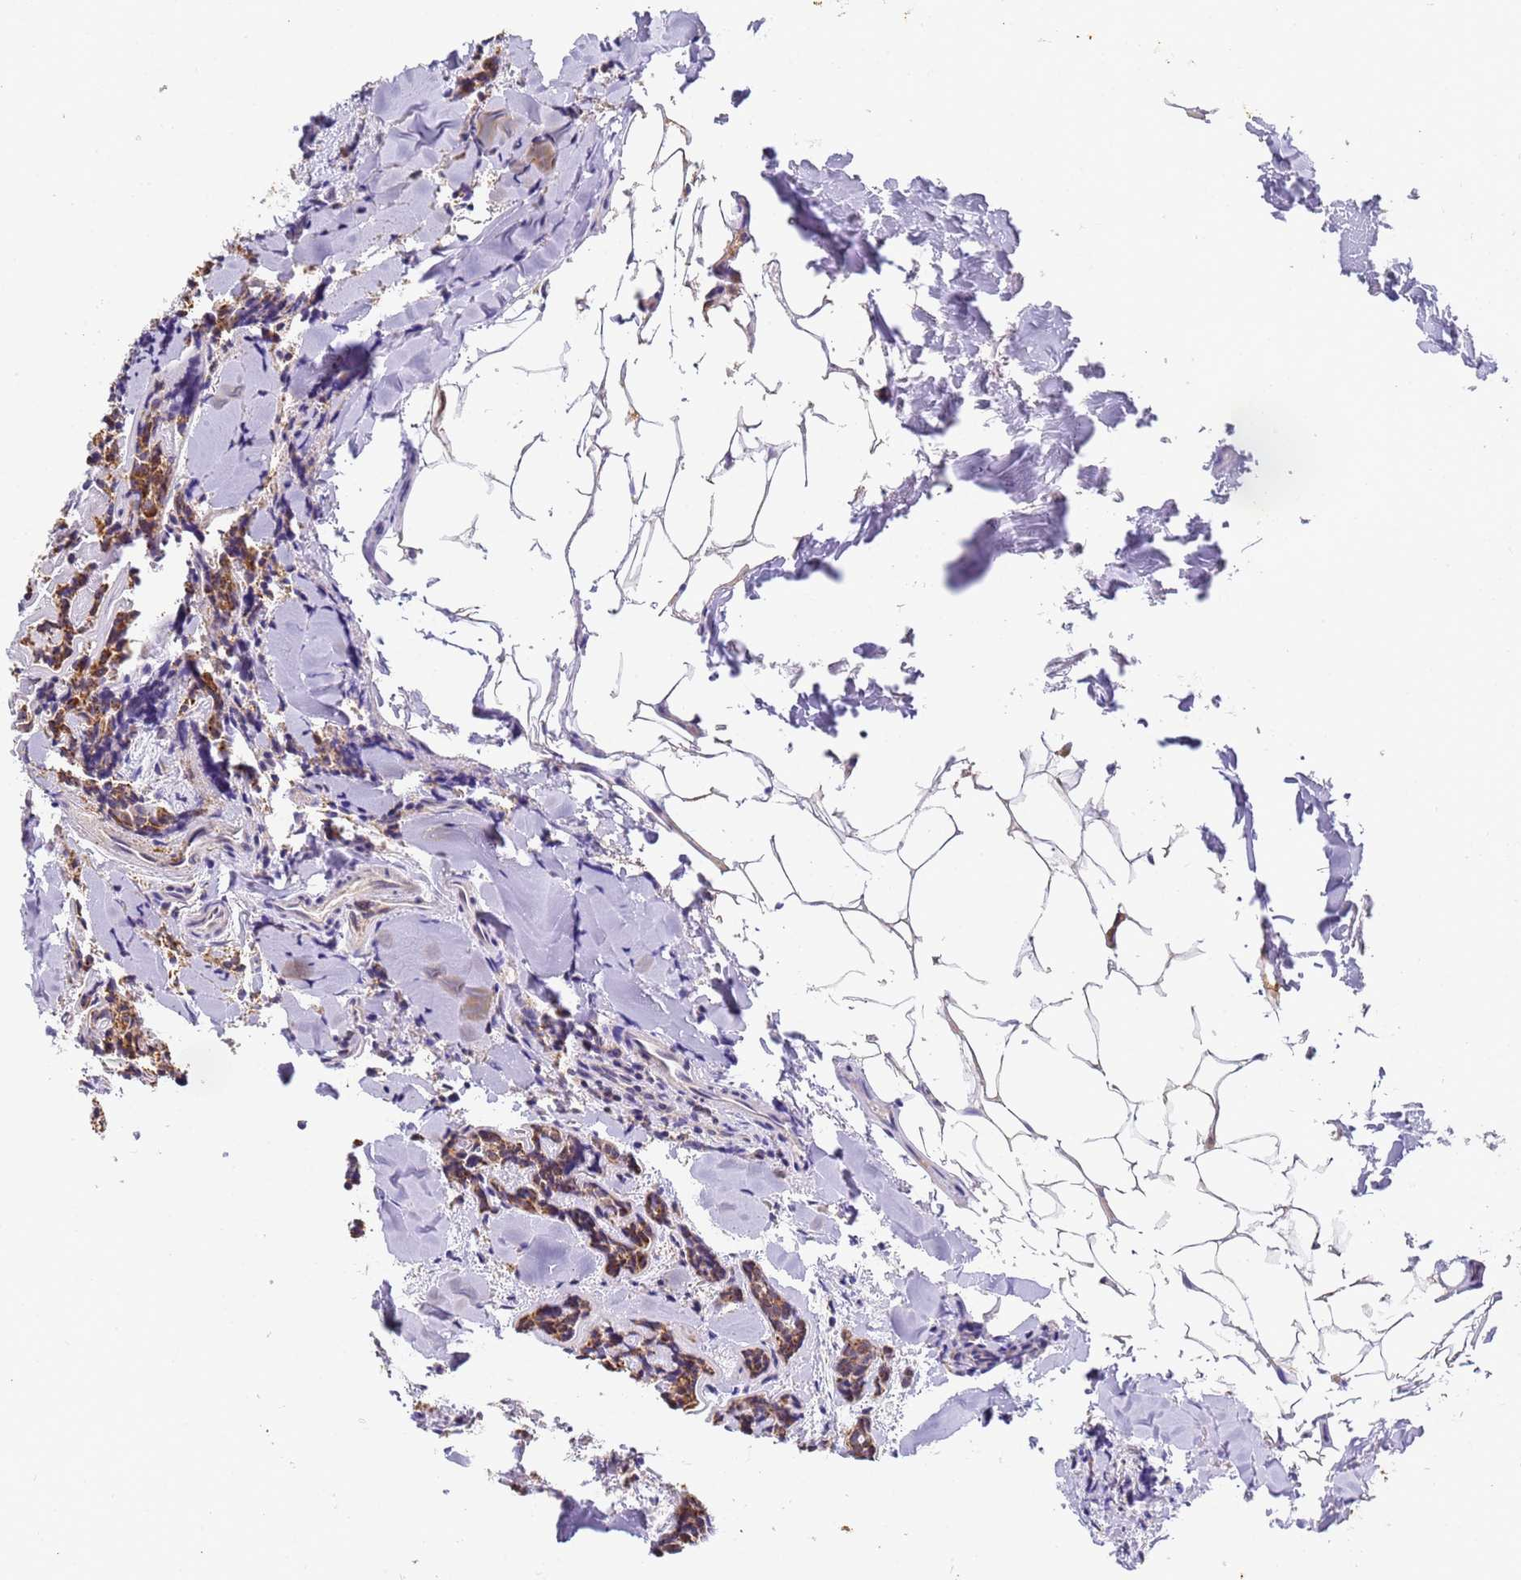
{"staining": {"intensity": "moderate", "quantity": ">75%", "location": "cytoplasmic/membranous"}, "tissue": "head and neck cancer", "cell_type": "Tumor cells", "image_type": "cancer", "snomed": [{"axis": "morphology", "description": "Adenocarcinoma, NOS"}, {"axis": "topography", "description": "Salivary gland"}, {"axis": "topography", "description": "Head-Neck"}], "caption": "Immunohistochemistry (IHC) (DAB (3,3'-diaminobenzidine)) staining of human head and neck cancer demonstrates moderate cytoplasmic/membranous protein positivity in about >75% of tumor cells.", "gene": "FRG2C", "patient": {"sex": "female", "age": 63}}